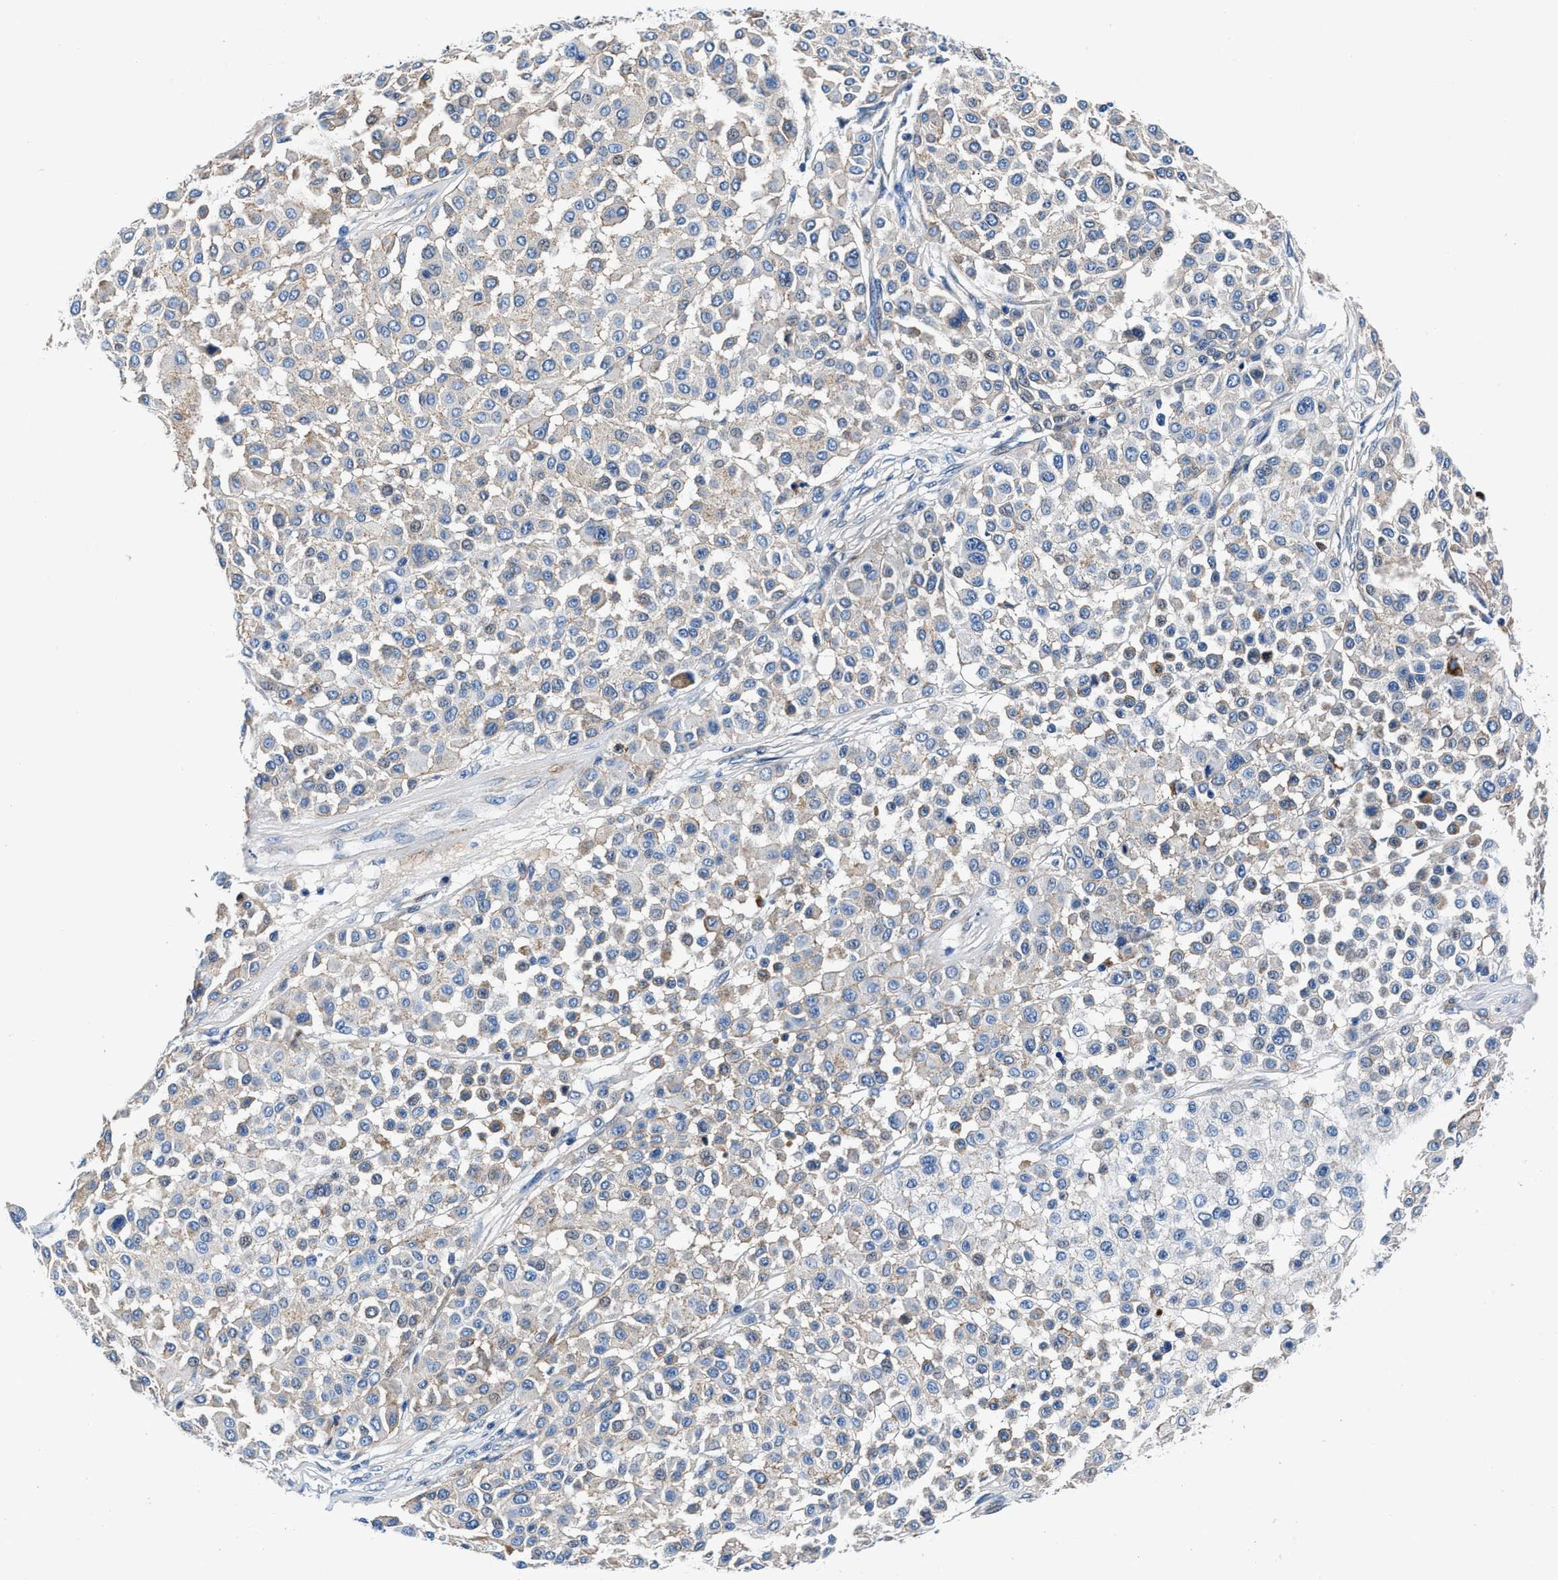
{"staining": {"intensity": "weak", "quantity": "<25%", "location": "cytoplasmic/membranous"}, "tissue": "melanoma", "cell_type": "Tumor cells", "image_type": "cancer", "snomed": [{"axis": "morphology", "description": "Malignant melanoma, Metastatic site"}, {"axis": "topography", "description": "Soft tissue"}], "caption": "High power microscopy micrograph of an IHC micrograph of malignant melanoma (metastatic site), revealing no significant expression in tumor cells. (Brightfield microscopy of DAB (3,3'-diaminobenzidine) immunohistochemistry at high magnification).", "gene": "DAG1", "patient": {"sex": "male", "age": 41}}